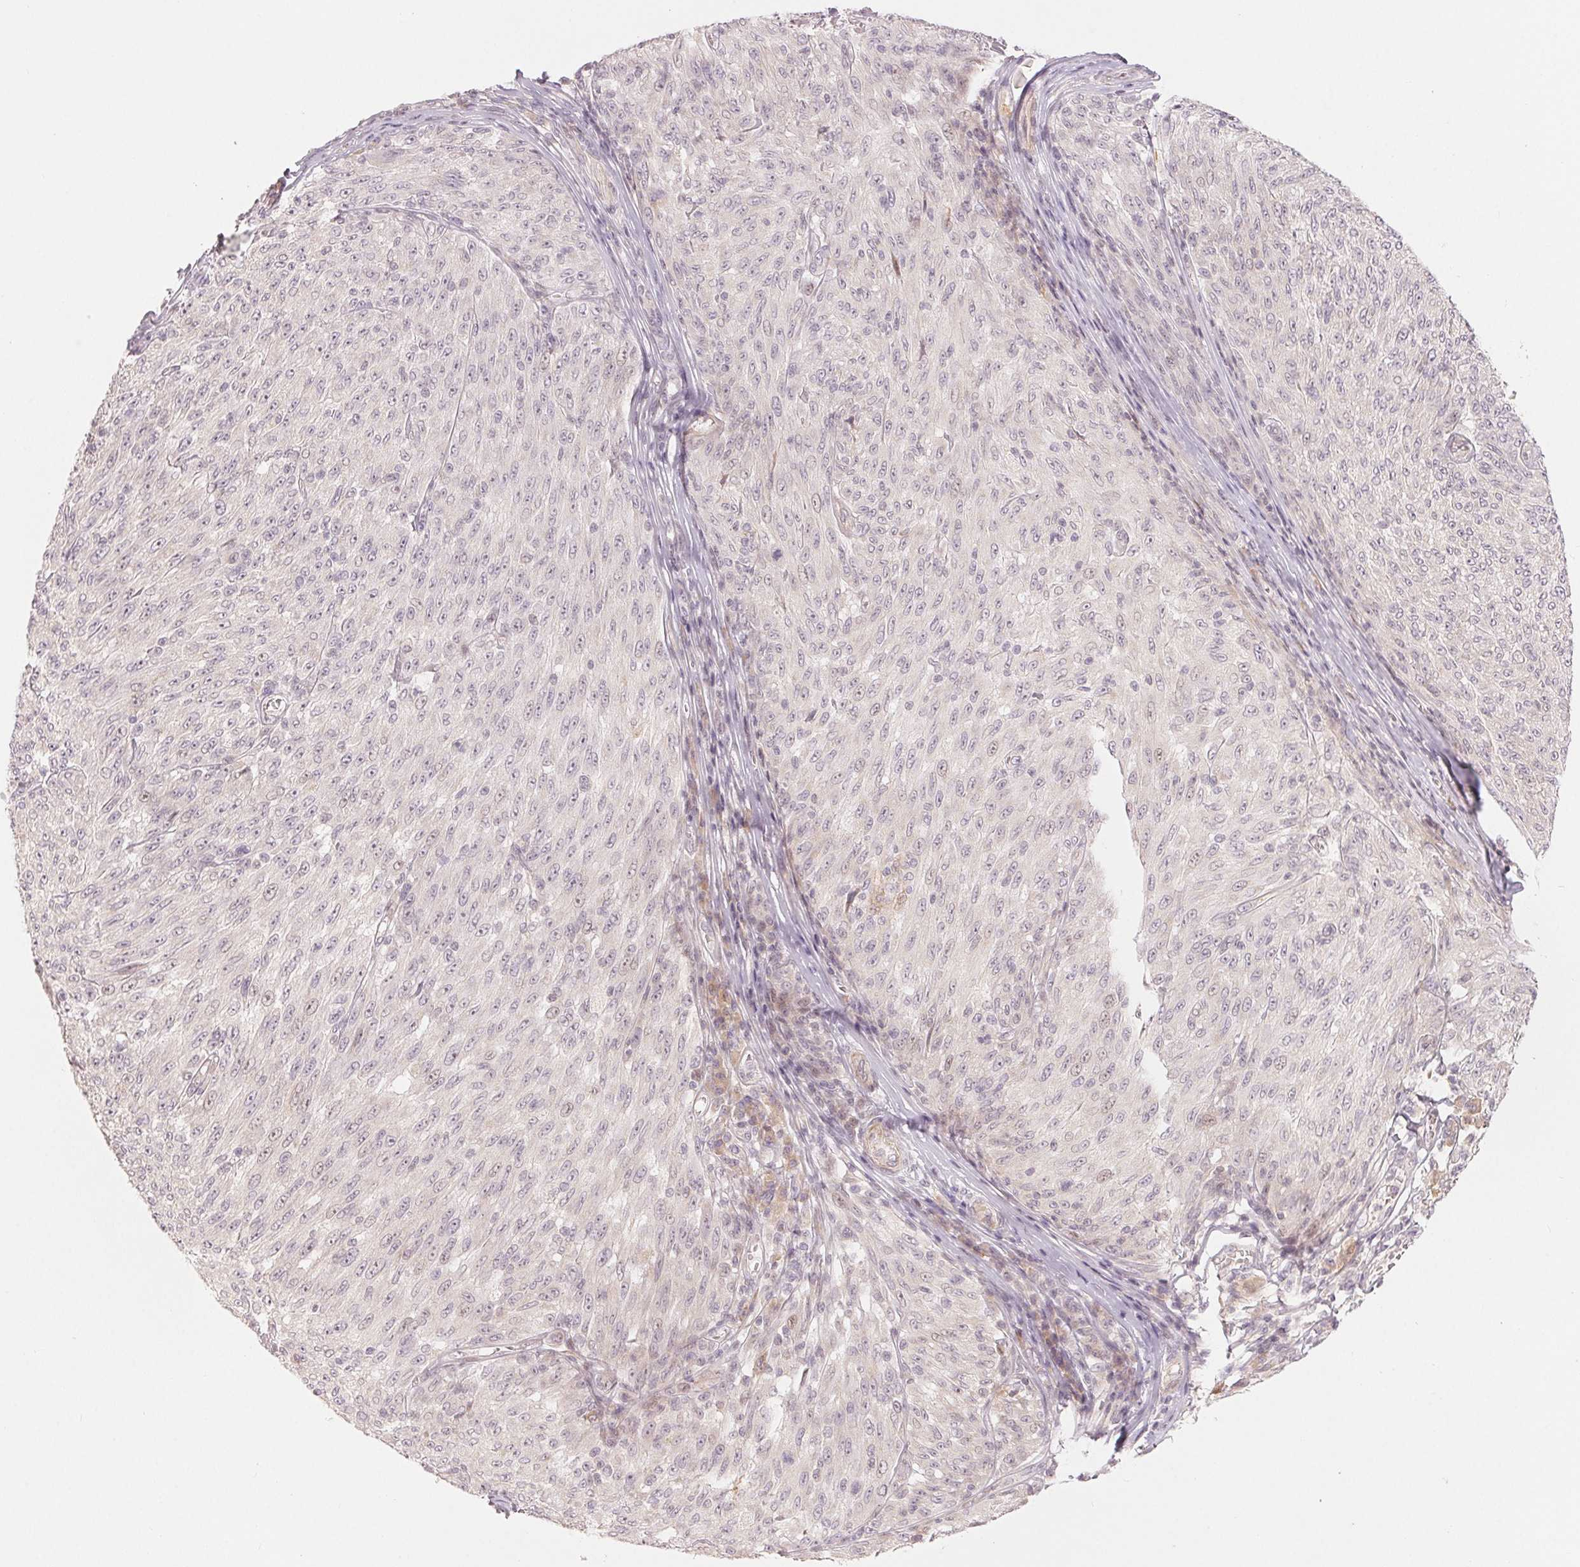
{"staining": {"intensity": "negative", "quantity": "none", "location": "none"}, "tissue": "melanoma", "cell_type": "Tumor cells", "image_type": "cancer", "snomed": [{"axis": "morphology", "description": "Malignant melanoma, NOS"}, {"axis": "topography", "description": "Skin"}], "caption": "There is no significant positivity in tumor cells of malignant melanoma.", "gene": "DENND2C", "patient": {"sex": "male", "age": 85}}